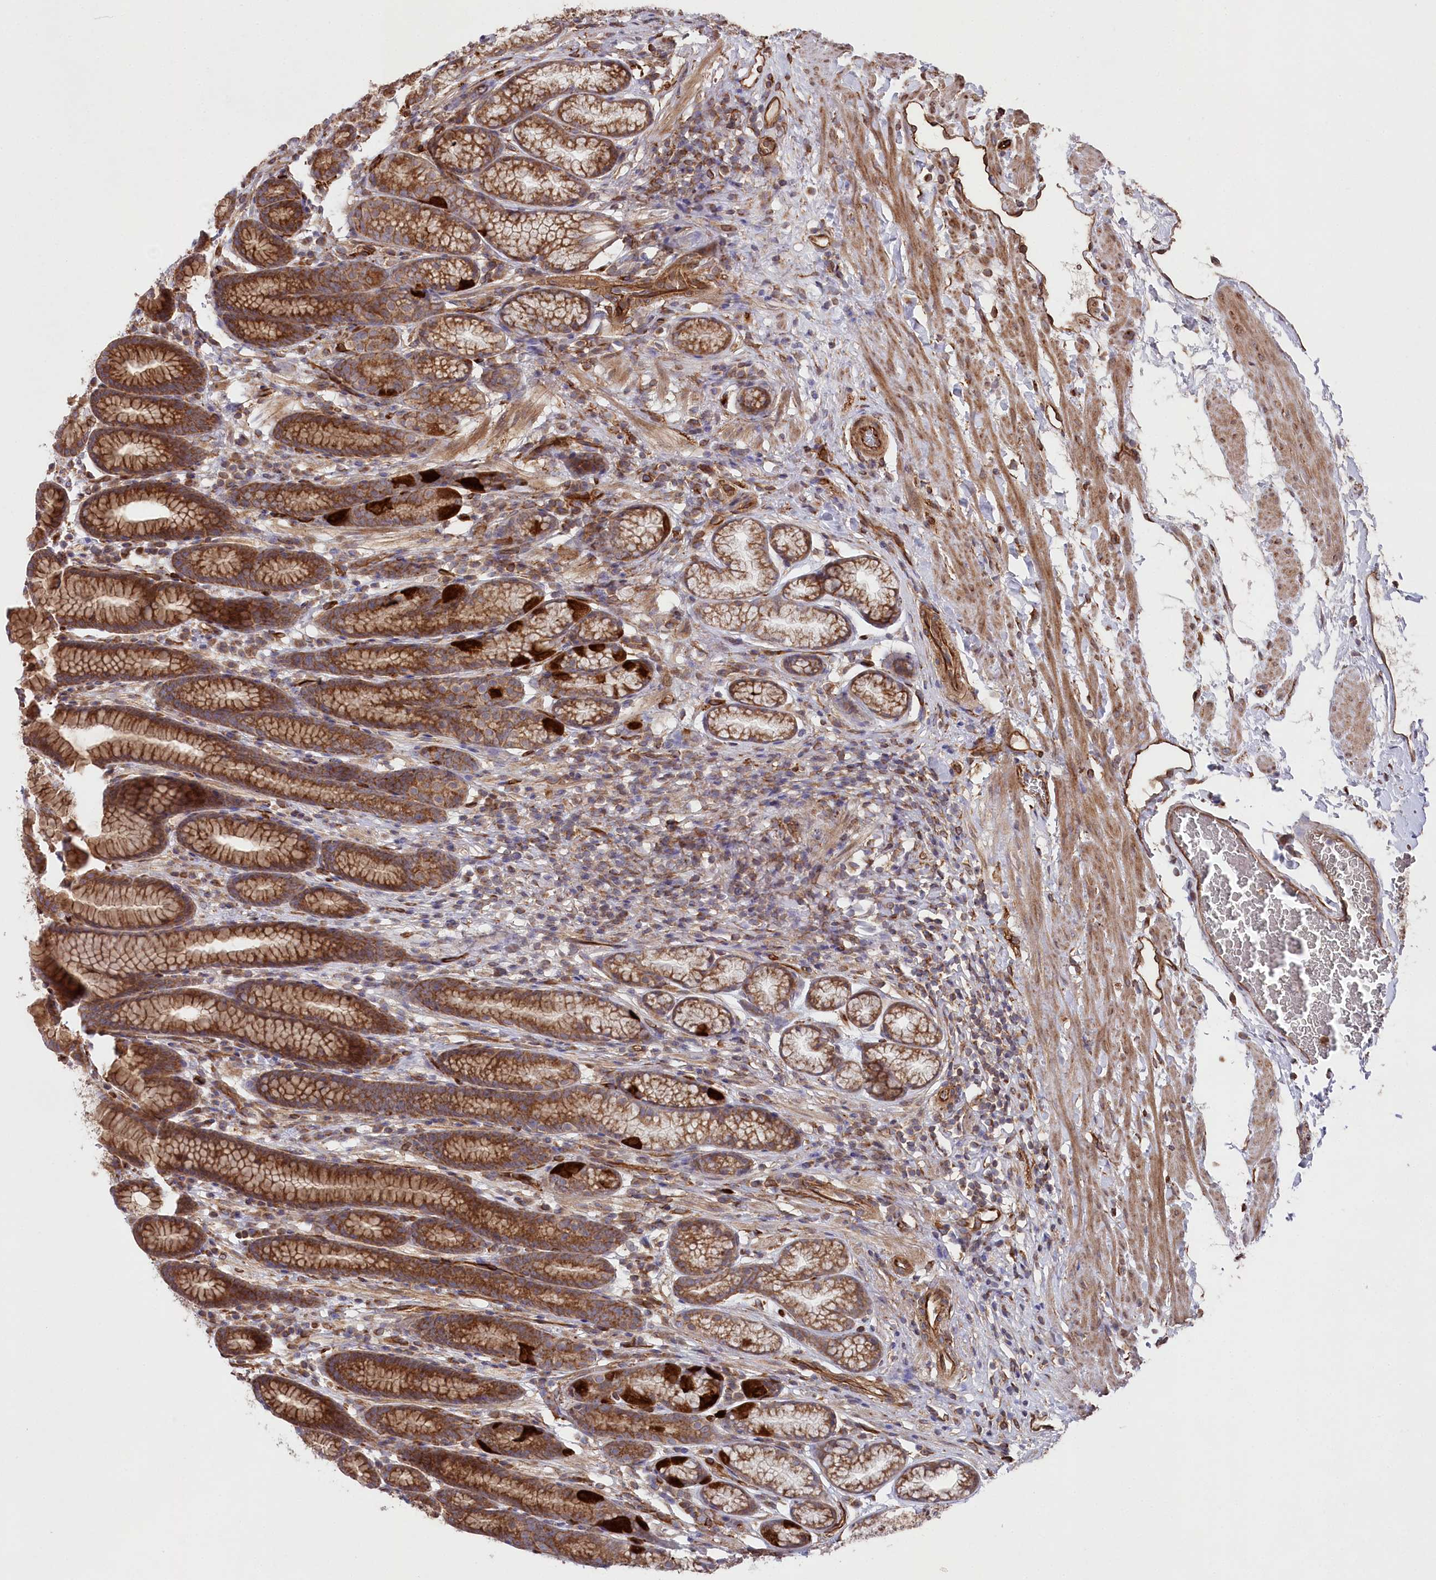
{"staining": {"intensity": "strong", "quantity": ">75%", "location": "cytoplasmic/membranous"}, "tissue": "stomach", "cell_type": "Glandular cells", "image_type": "normal", "snomed": [{"axis": "morphology", "description": "Normal tissue, NOS"}, {"axis": "topography", "description": "Stomach"}], "caption": "Immunohistochemical staining of unremarkable stomach exhibits >75% levels of strong cytoplasmic/membranous protein staining in about >75% of glandular cells.", "gene": "MTPAP", "patient": {"sex": "male", "age": 42}}